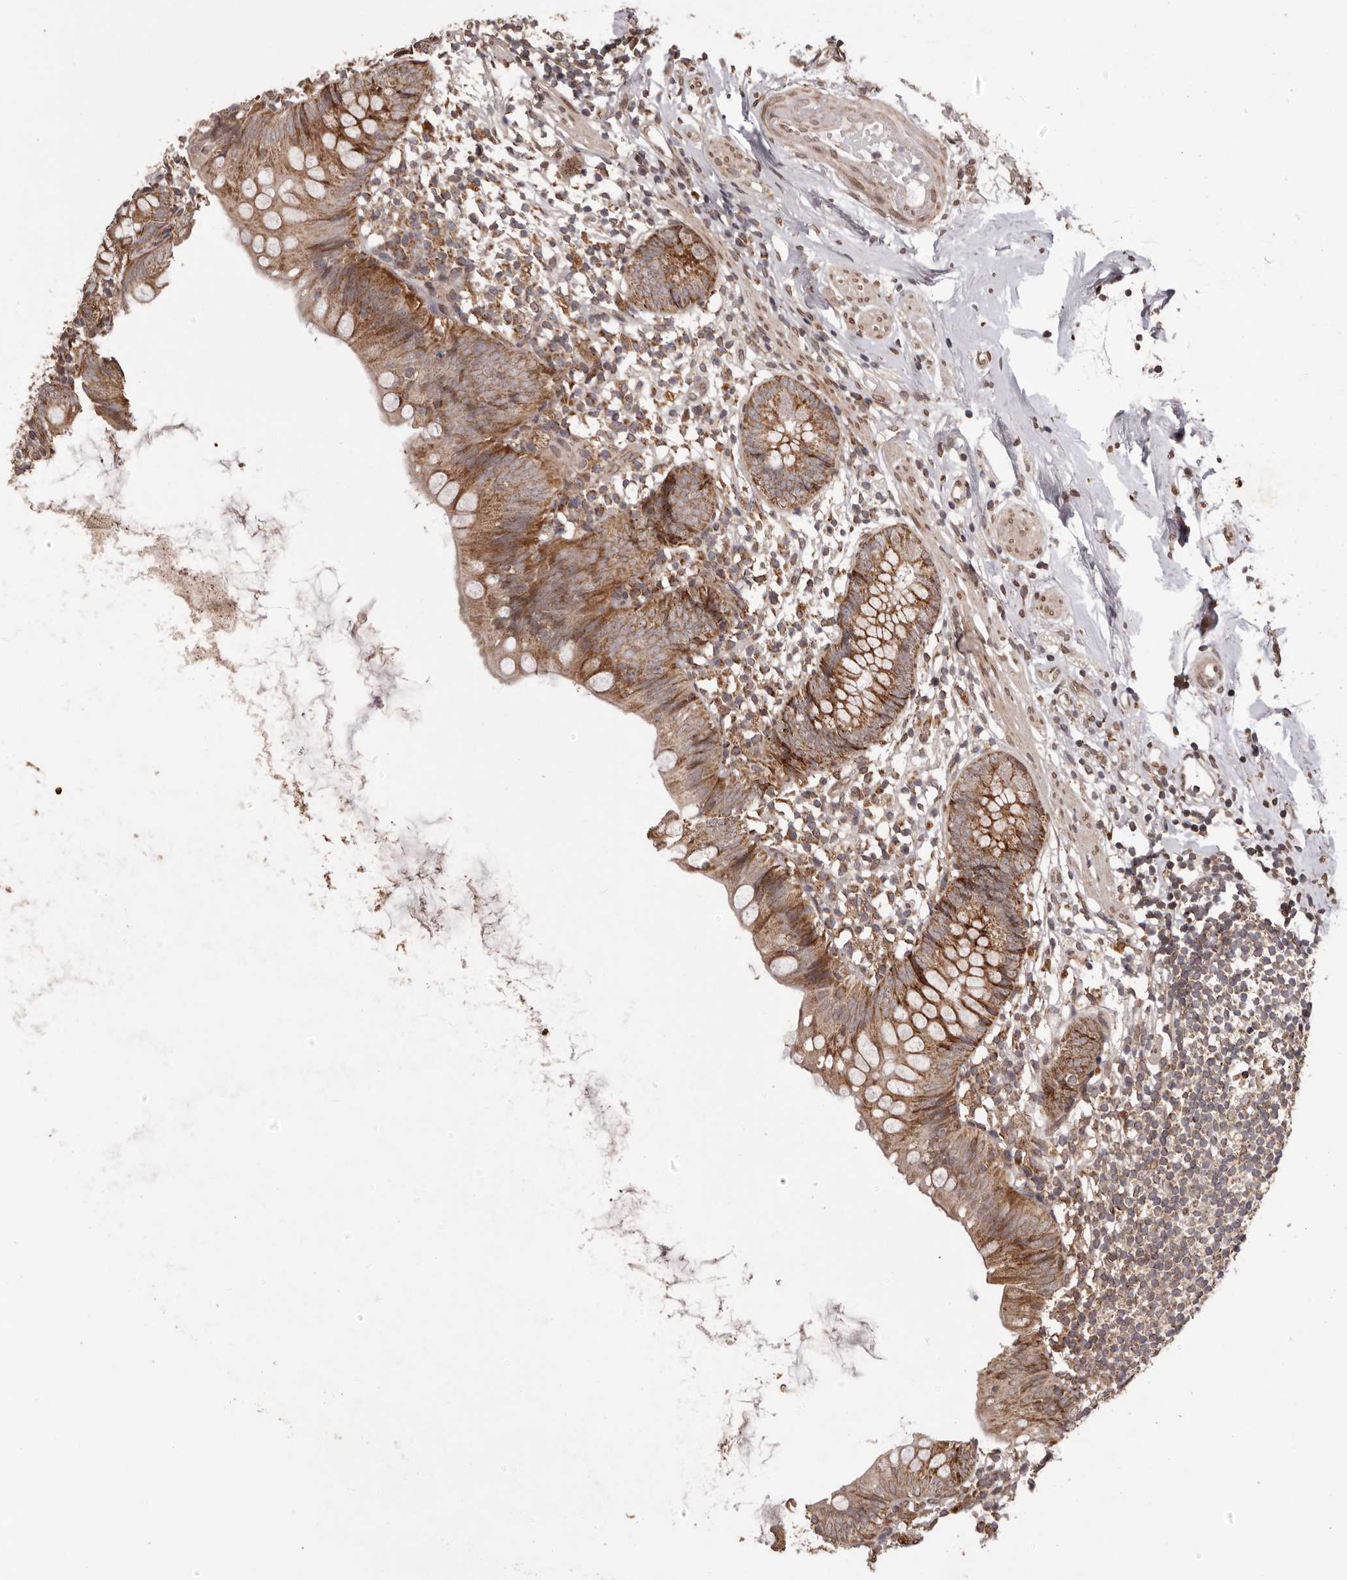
{"staining": {"intensity": "strong", "quantity": ">75%", "location": "cytoplasmic/membranous"}, "tissue": "appendix", "cell_type": "Glandular cells", "image_type": "normal", "snomed": [{"axis": "morphology", "description": "Normal tissue, NOS"}, {"axis": "topography", "description": "Appendix"}], "caption": "Normal appendix exhibits strong cytoplasmic/membranous expression in approximately >75% of glandular cells, visualized by immunohistochemistry. The staining was performed using DAB to visualize the protein expression in brown, while the nuclei were stained in blue with hematoxylin (Magnification: 20x).", "gene": "CHRM2", "patient": {"sex": "female", "age": 62}}